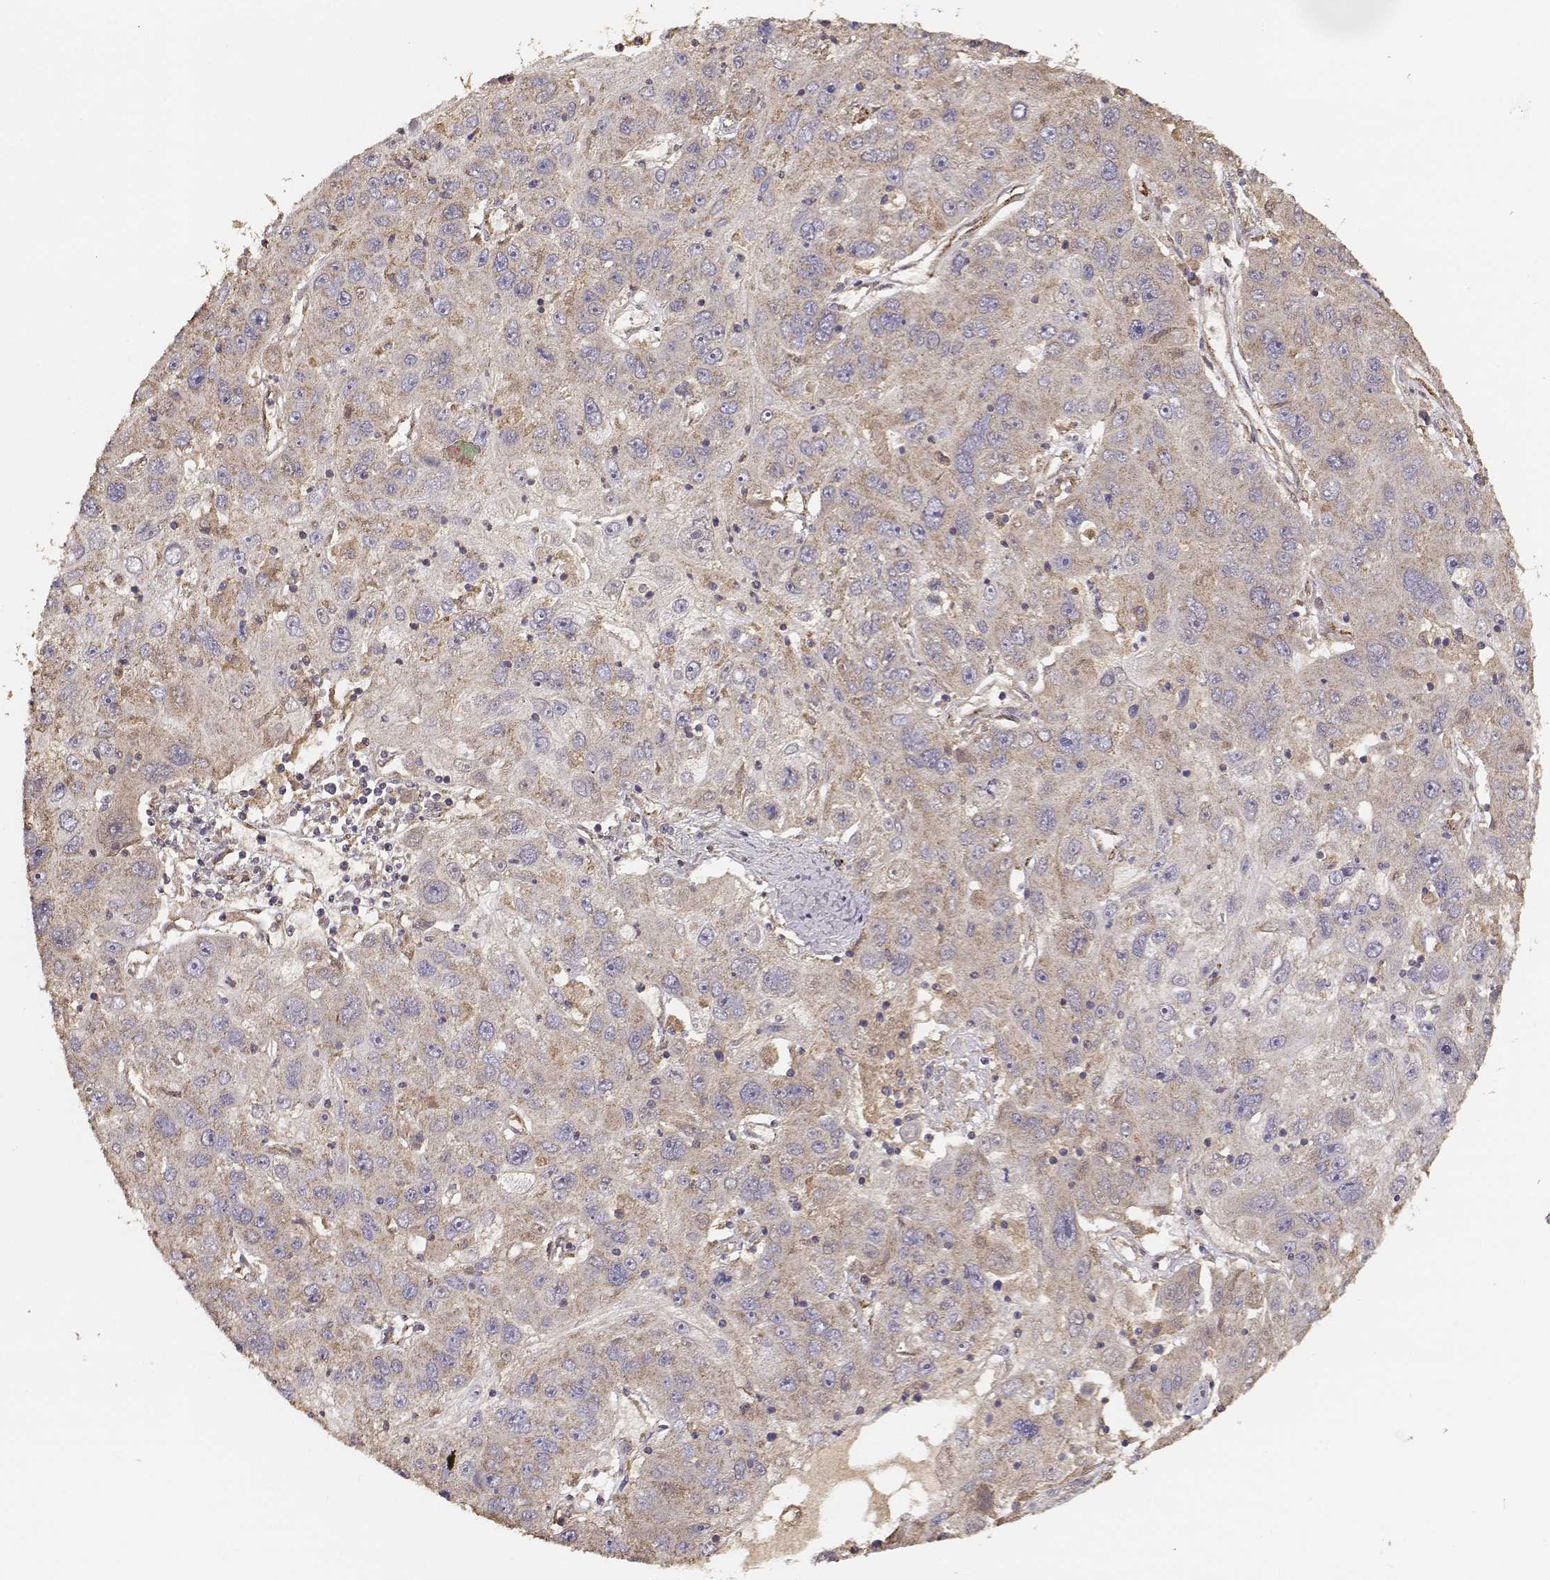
{"staining": {"intensity": "weak", "quantity": ">75%", "location": "cytoplasmic/membranous"}, "tissue": "stomach cancer", "cell_type": "Tumor cells", "image_type": "cancer", "snomed": [{"axis": "morphology", "description": "Adenocarcinoma, NOS"}, {"axis": "topography", "description": "Stomach"}], "caption": "Brown immunohistochemical staining in human stomach cancer (adenocarcinoma) displays weak cytoplasmic/membranous expression in approximately >75% of tumor cells.", "gene": "TARS3", "patient": {"sex": "male", "age": 56}}